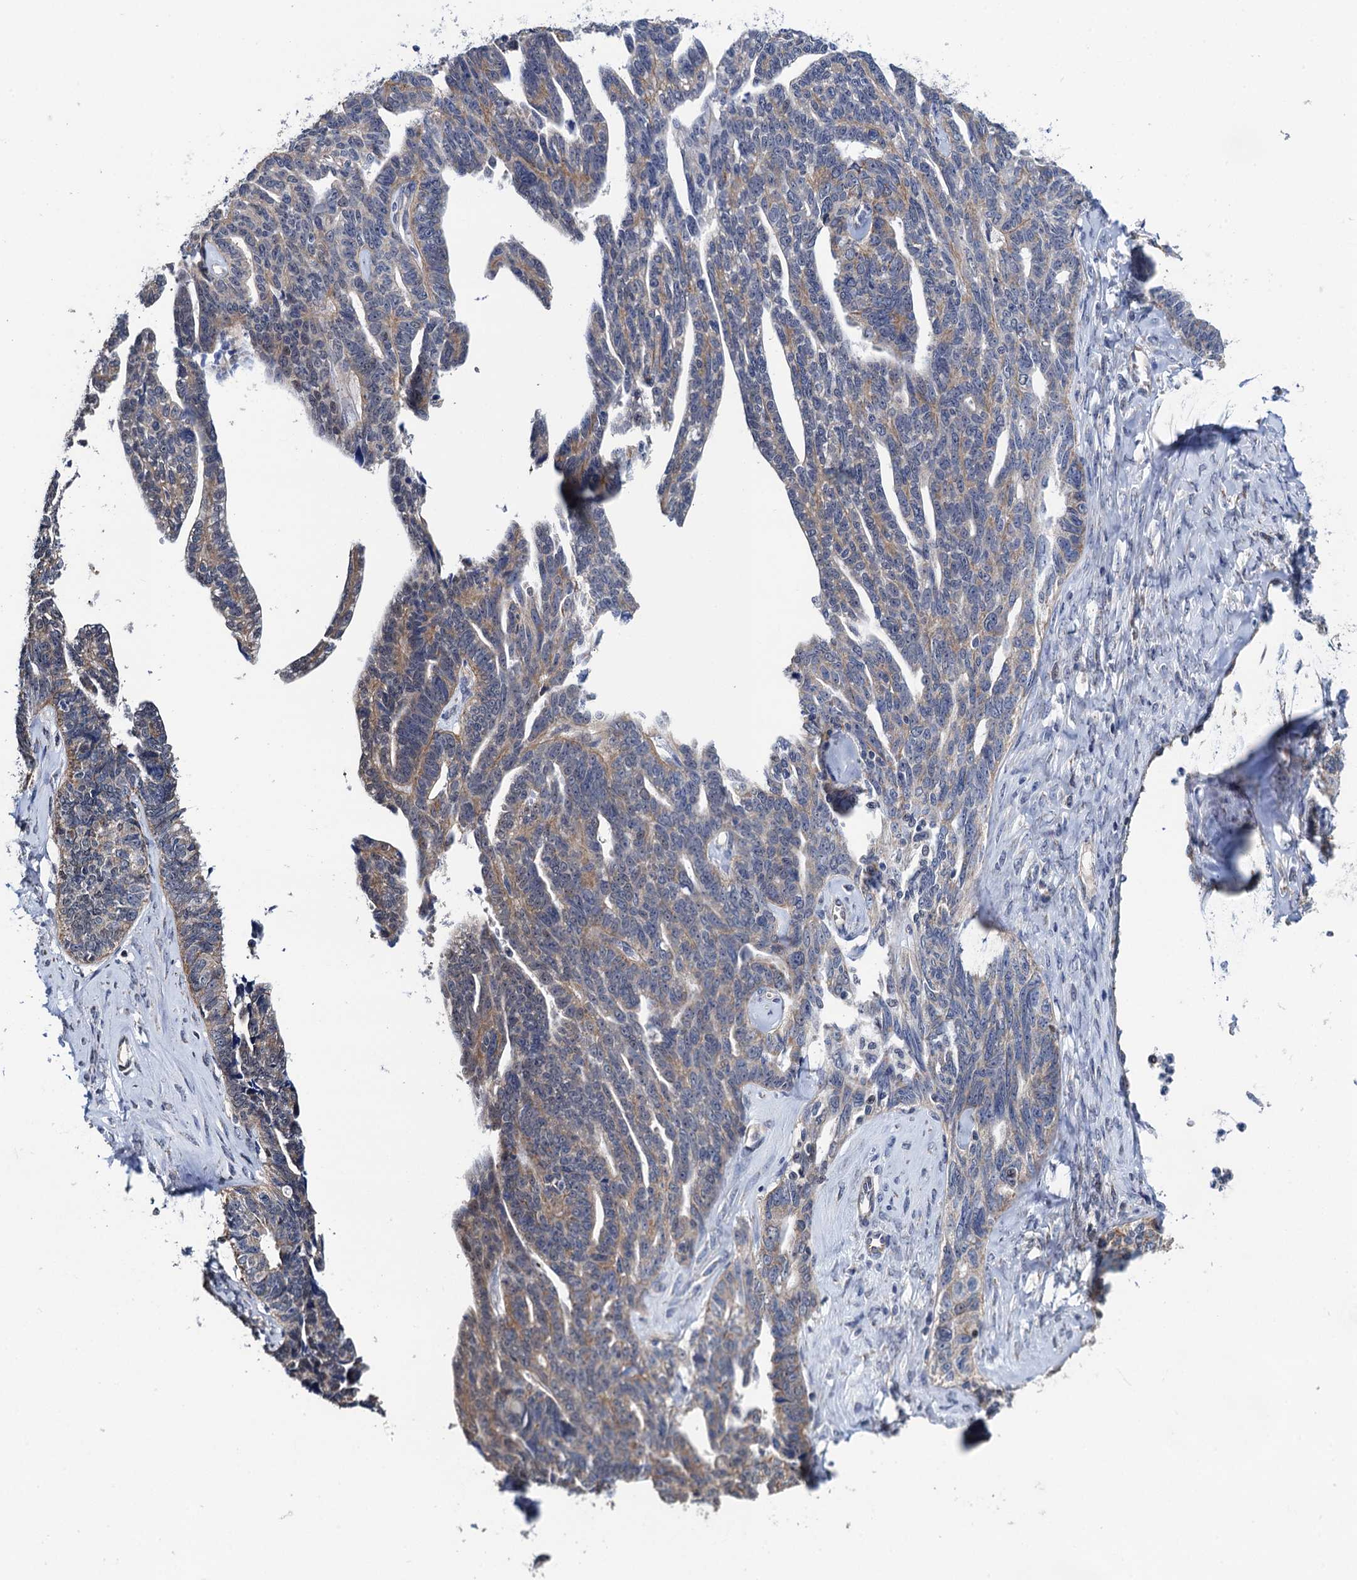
{"staining": {"intensity": "moderate", "quantity": "<25%", "location": "cytoplasmic/membranous"}, "tissue": "ovarian cancer", "cell_type": "Tumor cells", "image_type": "cancer", "snomed": [{"axis": "morphology", "description": "Cystadenocarcinoma, serous, NOS"}, {"axis": "topography", "description": "Ovary"}], "caption": "Immunohistochemistry of ovarian cancer (serous cystadenocarcinoma) reveals low levels of moderate cytoplasmic/membranous staining in about <25% of tumor cells.", "gene": "PTCD3", "patient": {"sex": "female", "age": 79}}